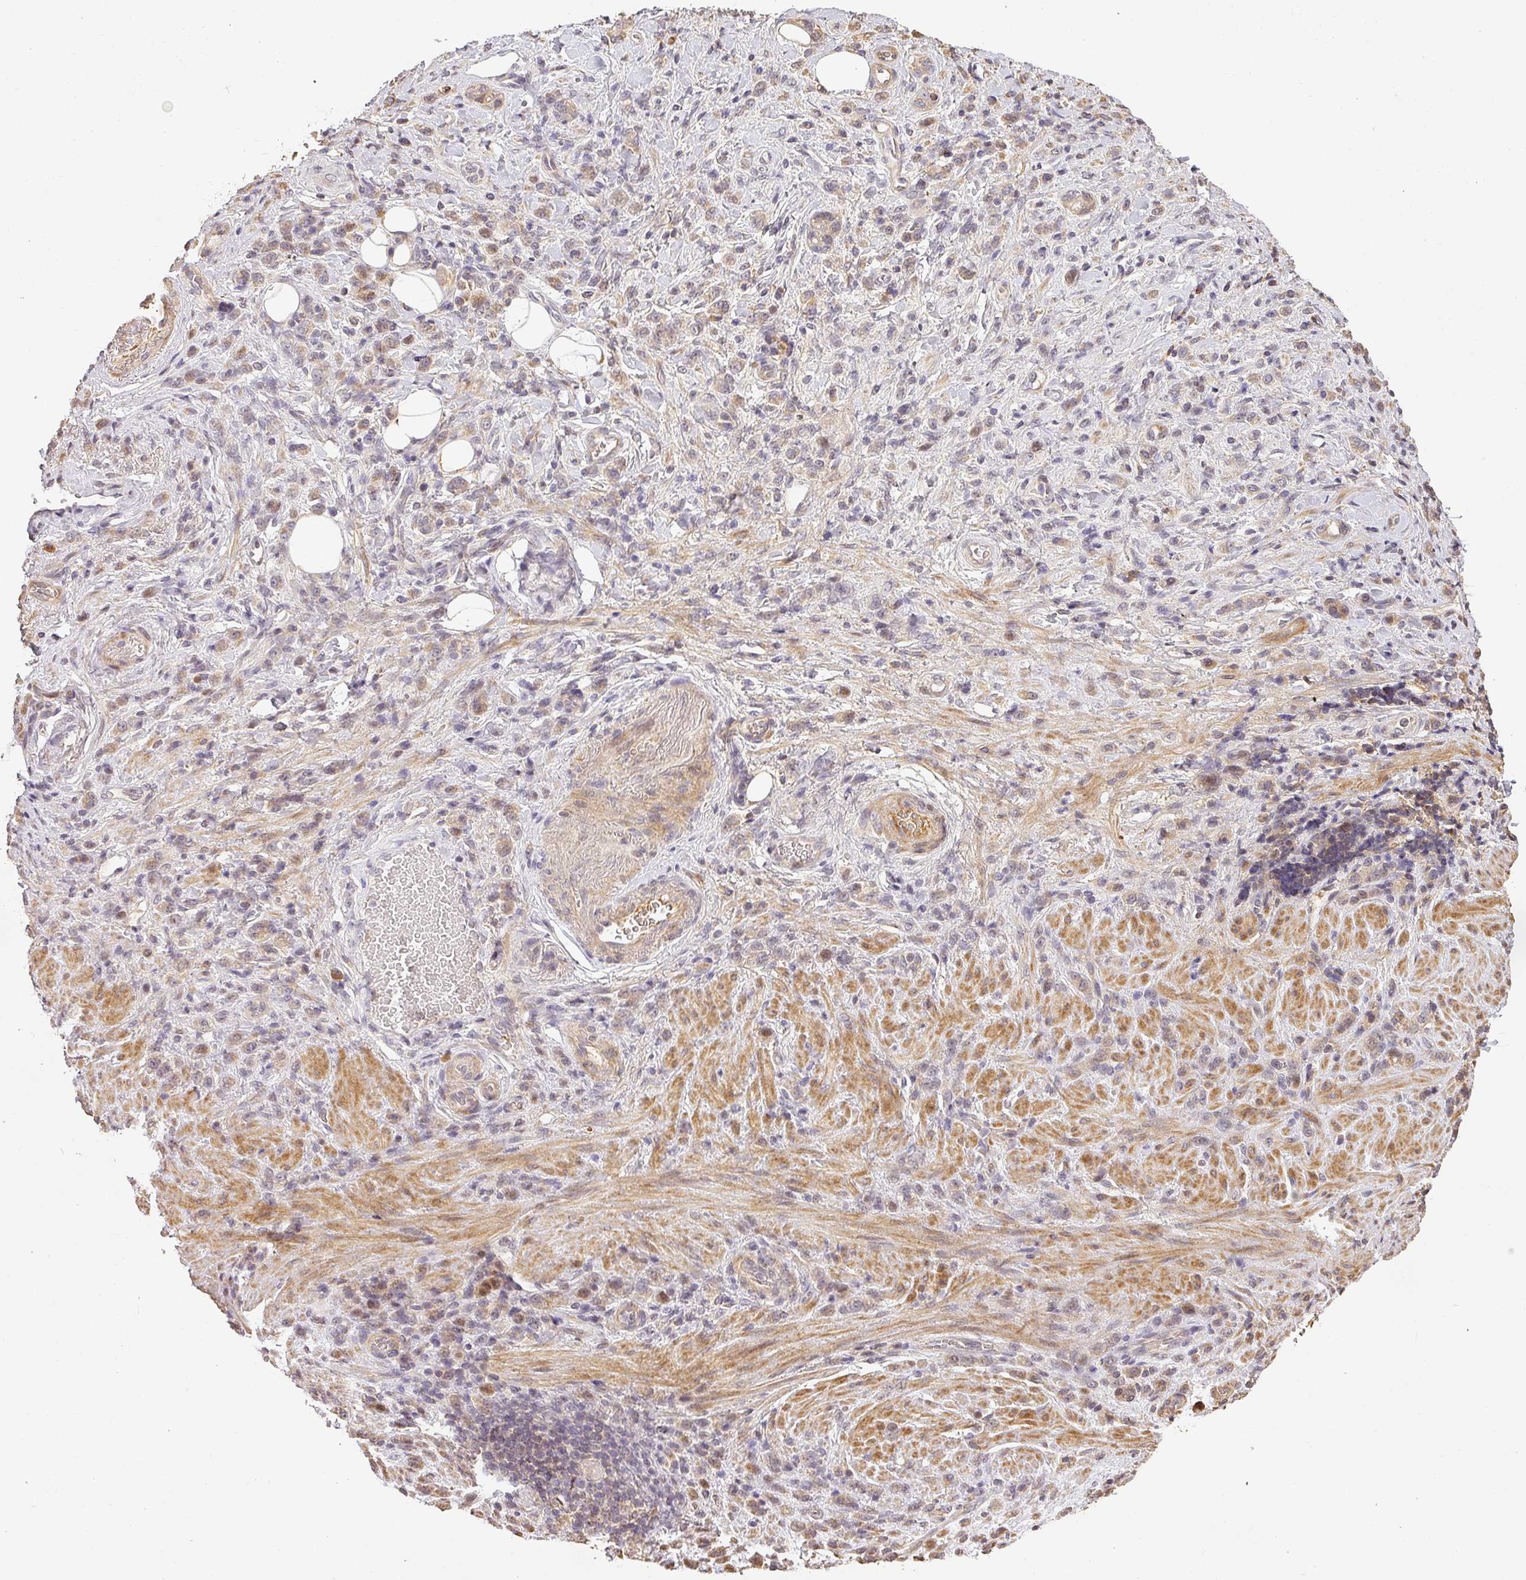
{"staining": {"intensity": "weak", "quantity": "25%-75%", "location": "cytoplasmic/membranous"}, "tissue": "stomach cancer", "cell_type": "Tumor cells", "image_type": "cancer", "snomed": [{"axis": "morphology", "description": "Adenocarcinoma, NOS"}, {"axis": "topography", "description": "Stomach"}], "caption": "Brown immunohistochemical staining in human stomach cancer shows weak cytoplasmic/membranous staining in about 25%-75% of tumor cells. (Stains: DAB in brown, nuclei in blue, Microscopy: brightfield microscopy at high magnification).", "gene": "BPIFB3", "patient": {"sex": "male", "age": 77}}